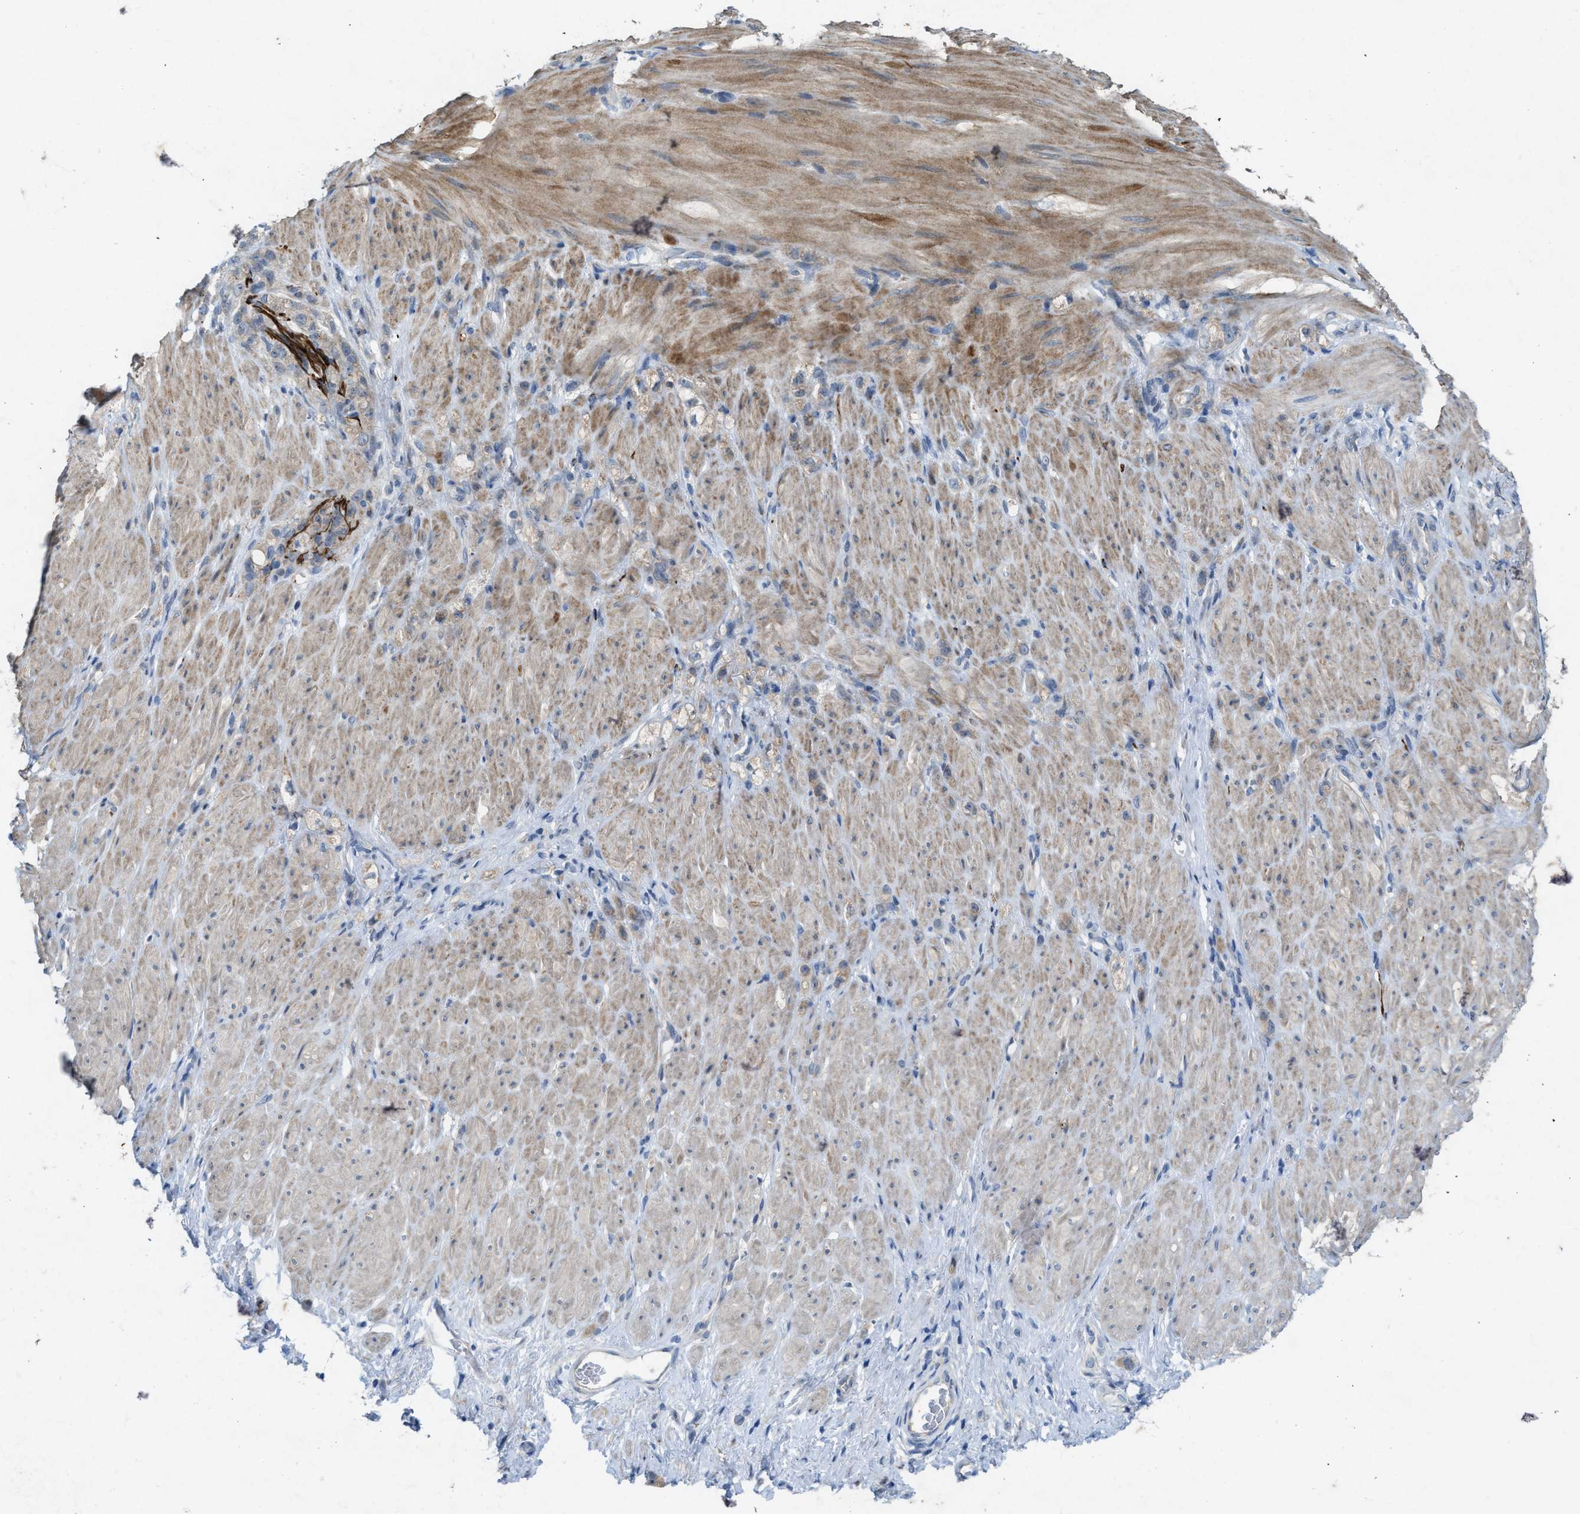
{"staining": {"intensity": "strong", "quantity": "<25%", "location": "cytoplasmic/membranous"}, "tissue": "stomach cancer", "cell_type": "Tumor cells", "image_type": "cancer", "snomed": [{"axis": "morphology", "description": "Normal tissue, NOS"}, {"axis": "morphology", "description": "Adenocarcinoma, NOS"}, {"axis": "topography", "description": "Stomach"}], "caption": "The micrograph exhibits immunohistochemical staining of stomach cancer. There is strong cytoplasmic/membranous positivity is seen in about <25% of tumor cells. (DAB = brown stain, brightfield microscopy at high magnification).", "gene": "URGCP", "patient": {"sex": "male", "age": 82}}